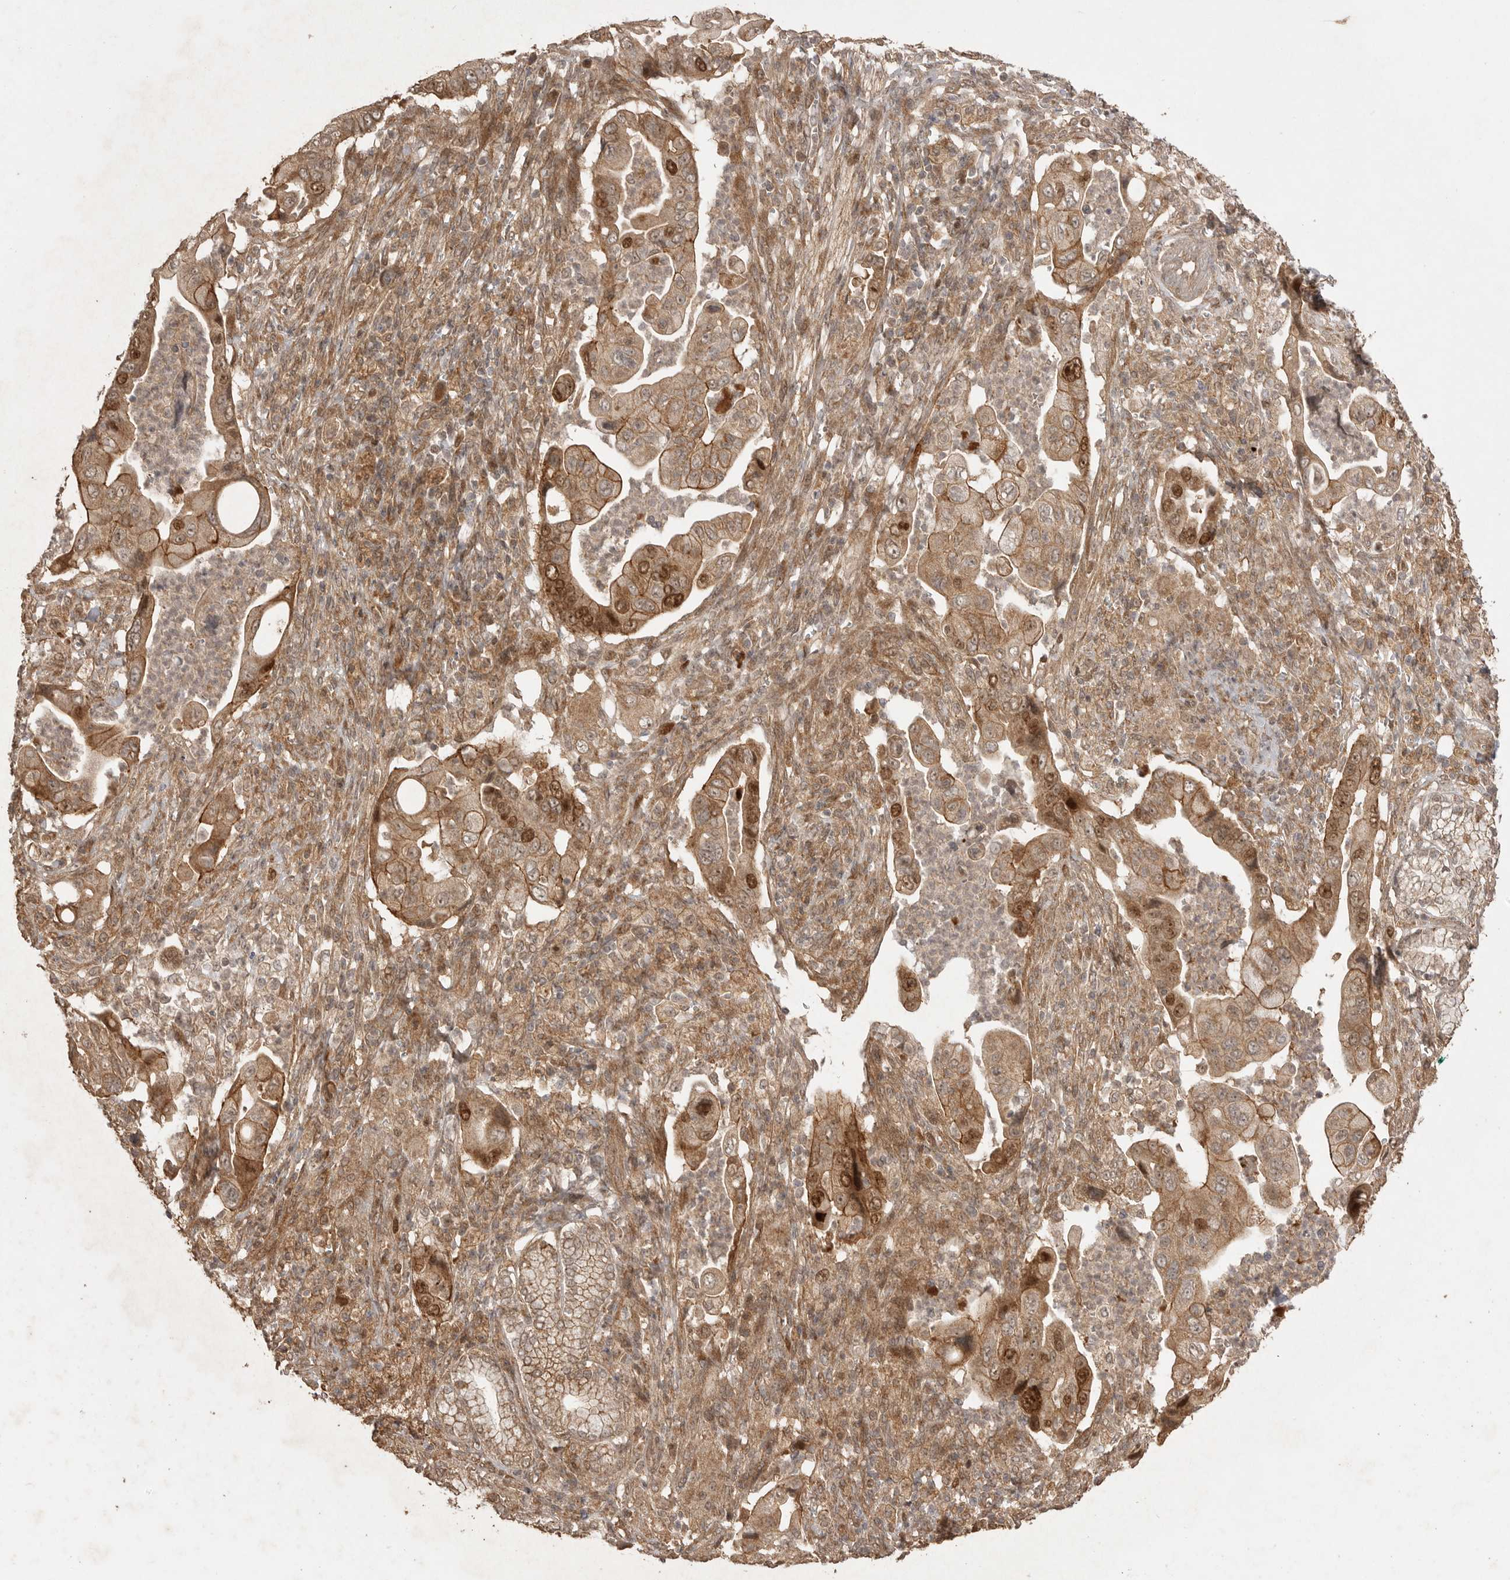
{"staining": {"intensity": "moderate", "quantity": ">75%", "location": "cytoplasmic/membranous,nuclear"}, "tissue": "pancreatic cancer", "cell_type": "Tumor cells", "image_type": "cancer", "snomed": [{"axis": "morphology", "description": "Adenocarcinoma, NOS"}, {"axis": "topography", "description": "Pancreas"}], "caption": "A photomicrograph showing moderate cytoplasmic/membranous and nuclear expression in approximately >75% of tumor cells in pancreatic adenocarcinoma, as visualized by brown immunohistochemical staining.", "gene": "BOC", "patient": {"sex": "male", "age": 78}}